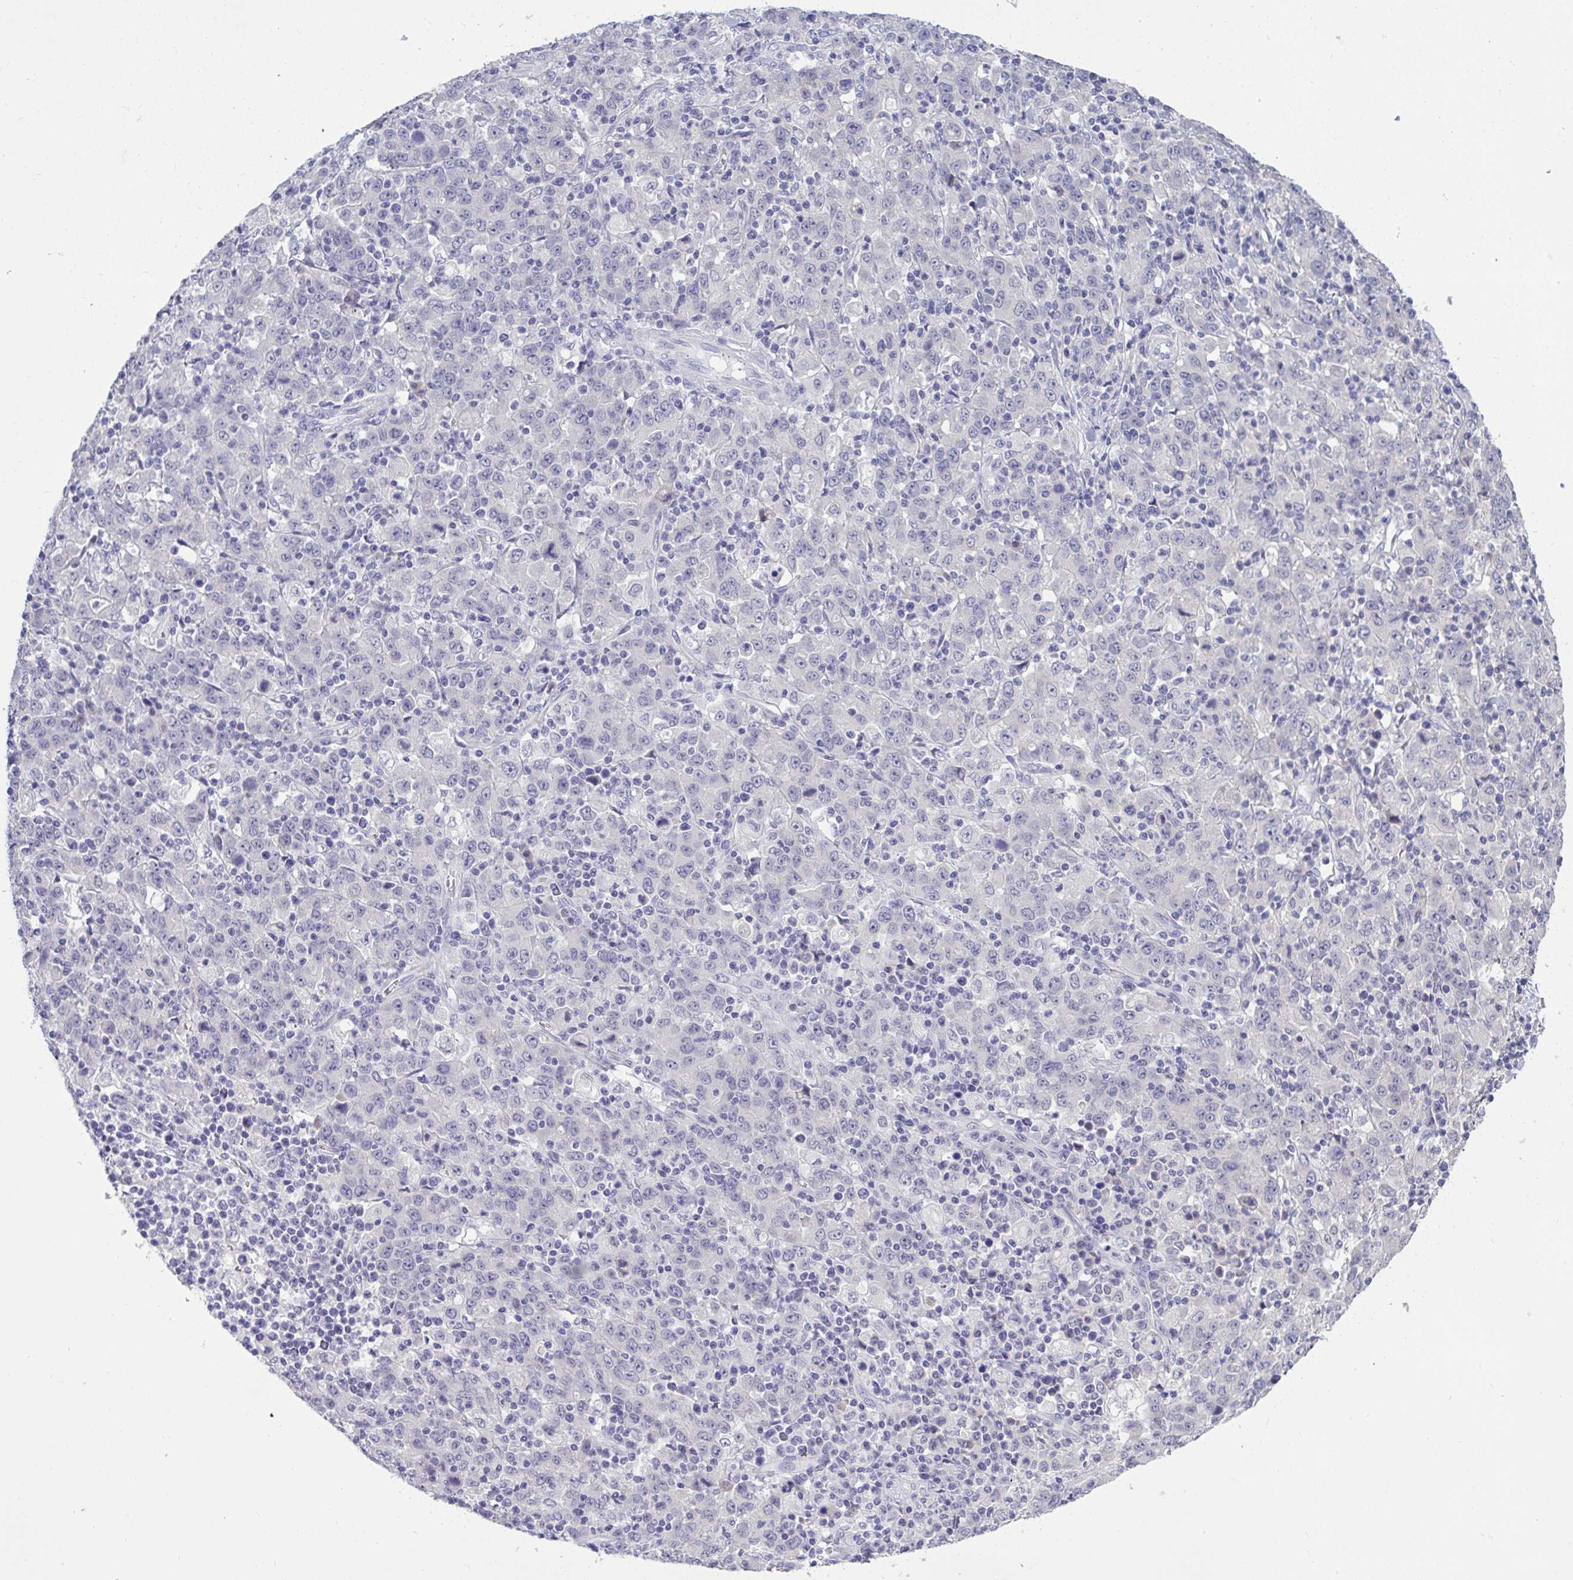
{"staining": {"intensity": "negative", "quantity": "none", "location": "none"}, "tissue": "stomach cancer", "cell_type": "Tumor cells", "image_type": "cancer", "snomed": [{"axis": "morphology", "description": "Adenocarcinoma, NOS"}, {"axis": "topography", "description": "Stomach, upper"}], "caption": "High magnification brightfield microscopy of stomach adenocarcinoma stained with DAB (3,3'-diaminobenzidine) (brown) and counterstained with hematoxylin (blue): tumor cells show no significant staining. Nuclei are stained in blue.", "gene": "TMEM41A", "patient": {"sex": "male", "age": 69}}